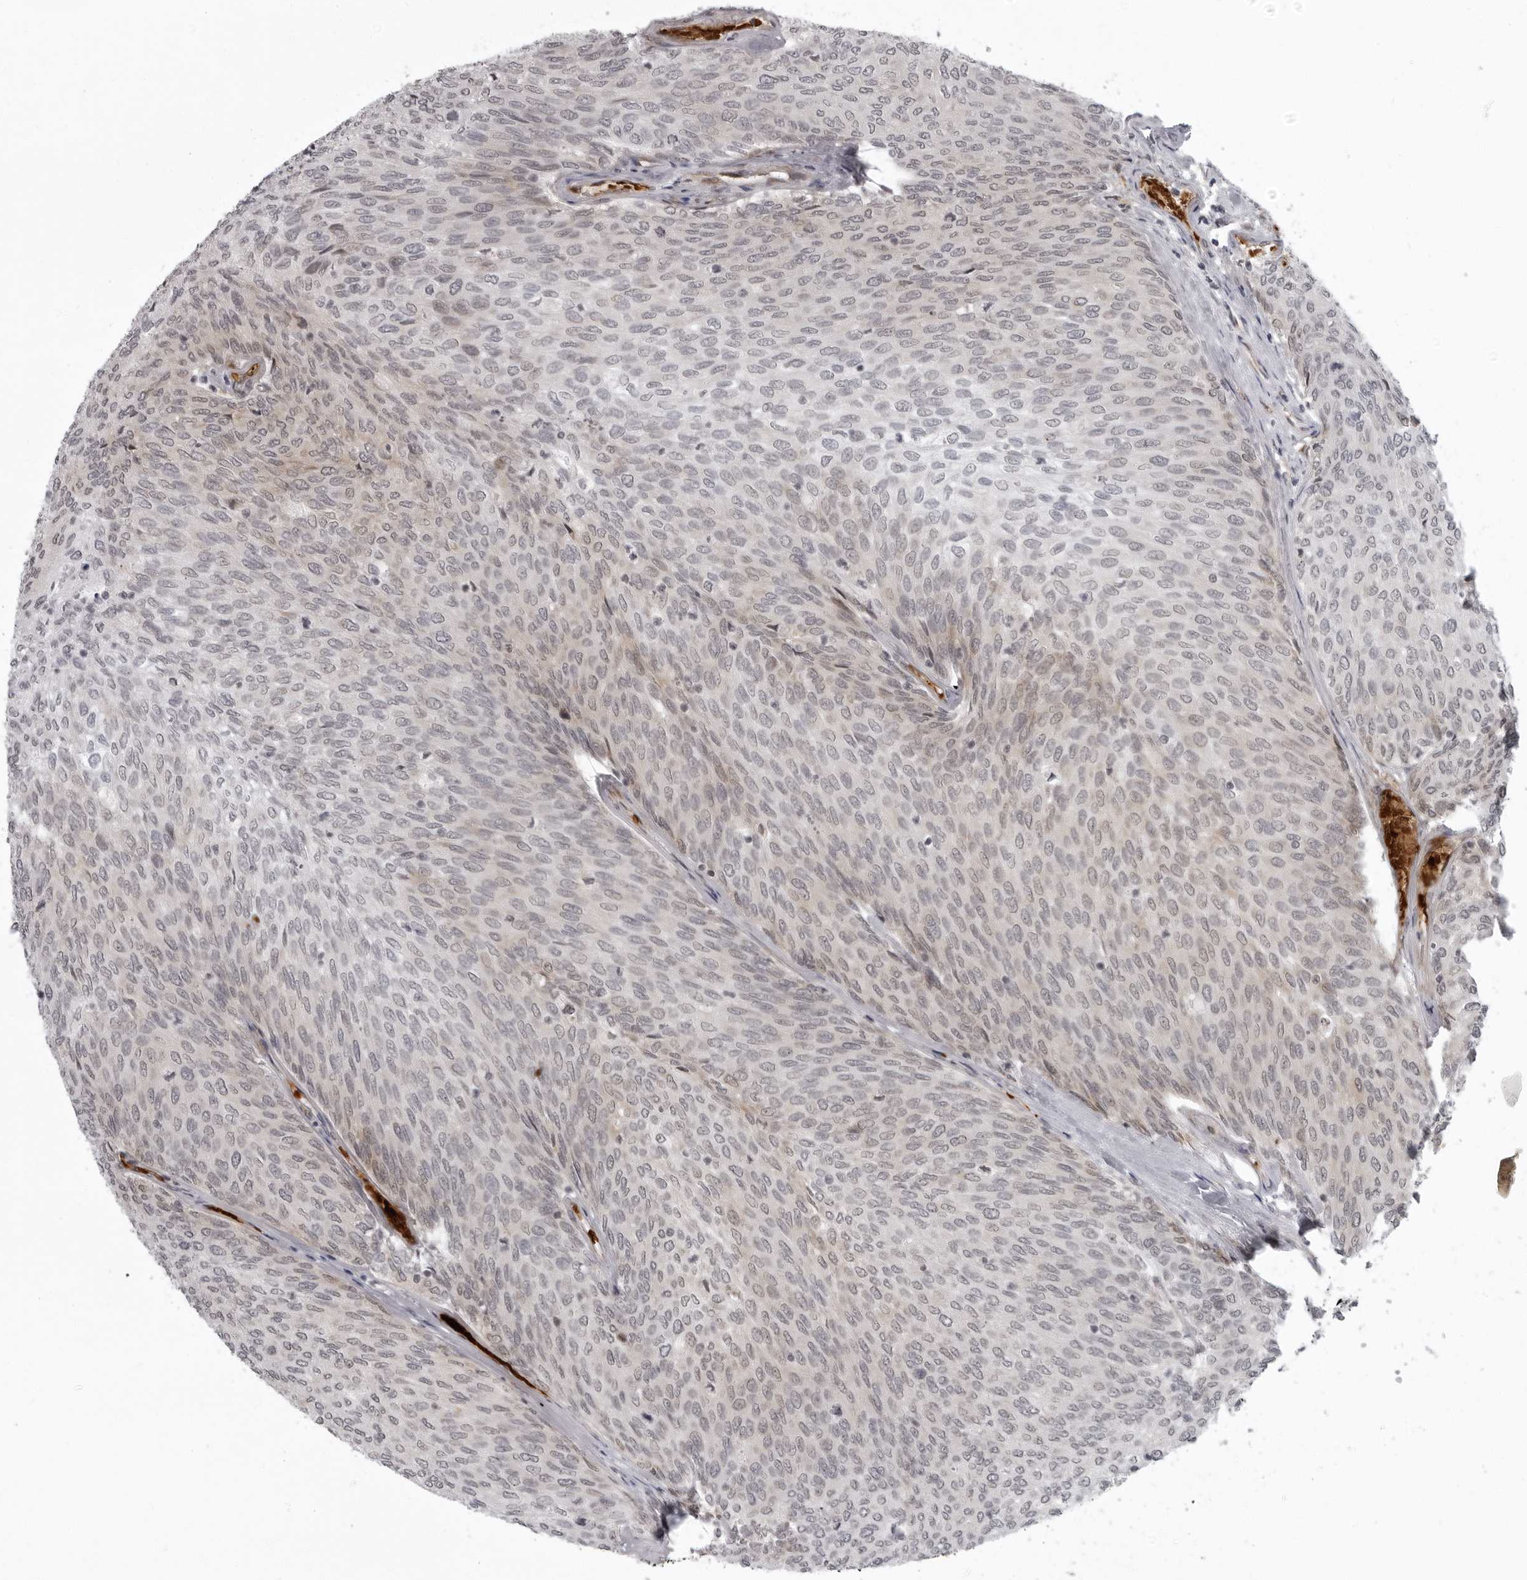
{"staining": {"intensity": "weak", "quantity": "<25%", "location": "cytoplasmic/membranous"}, "tissue": "urothelial cancer", "cell_type": "Tumor cells", "image_type": "cancer", "snomed": [{"axis": "morphology", "description": "Urothelial carcinoma, Low grade"}, {"axis": "topography", "description": "Urinary bladder"}], "caption": "Immunohistochemistry of human urothelial cancer shows no staining in tumor cells.", "gene": "THOP1", "patient": {"sex": "female", "age": 79}}